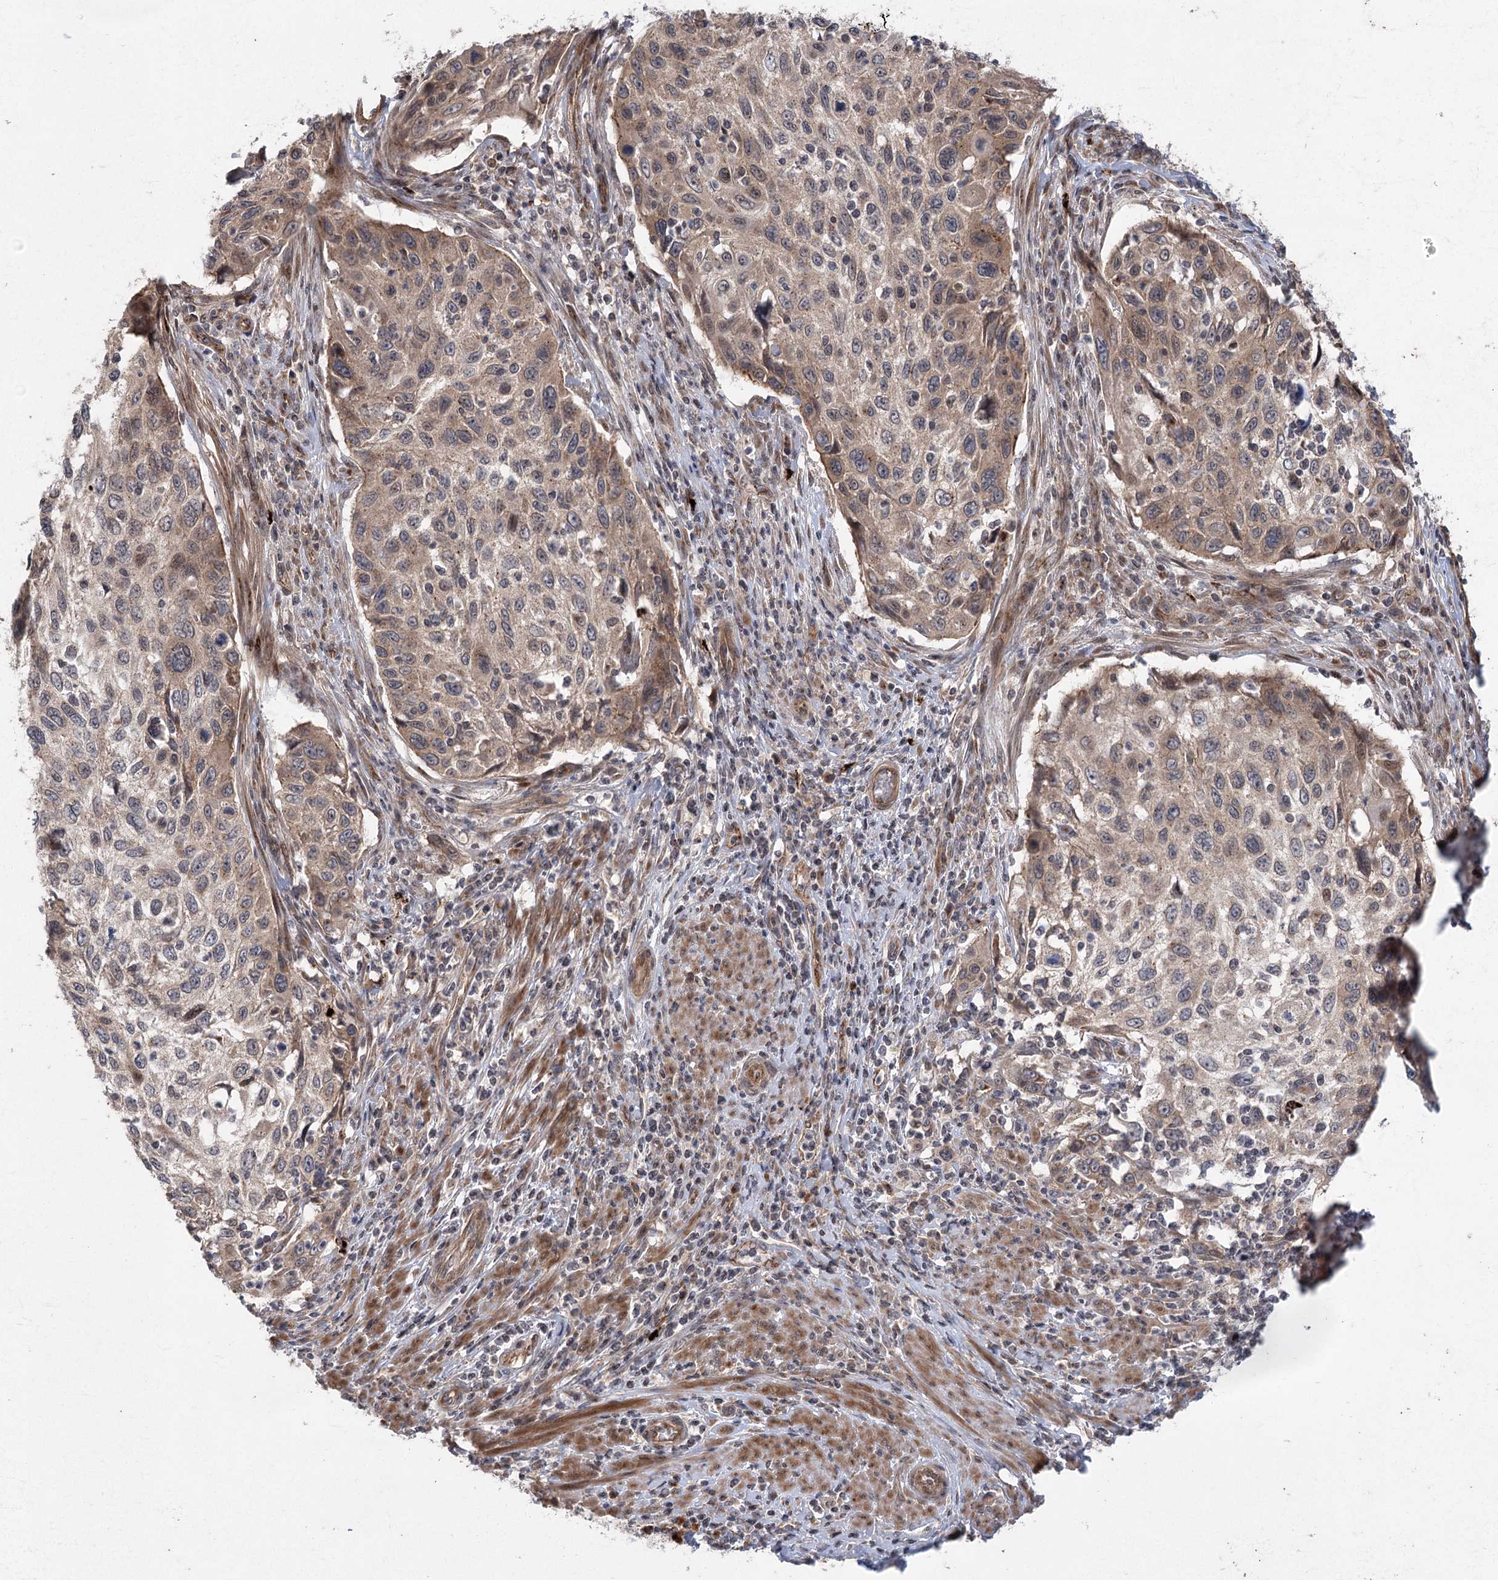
{"staining": {"intensity": "weak", "quantity": ">75%", "location": "cytoplasmic/membranous"}, "tissue": "cervical cancer", "cell_type": "Tumor cells", "image_type": "cancer", "snomed": [{"axis": "morphology", "description": "Squamous cell carcinoma, NOS"}, {"axis": "topography", "description": "Cervix"}], "caption": "High-power microscopy captured an IHC image of squamous cell carcinoma (cervical), revealing weak cytoplasmic/membranous staining in approximately >75% of tumor cells.", "gene": "METTL24", "patient": {"sex": "female", "age": 70}}